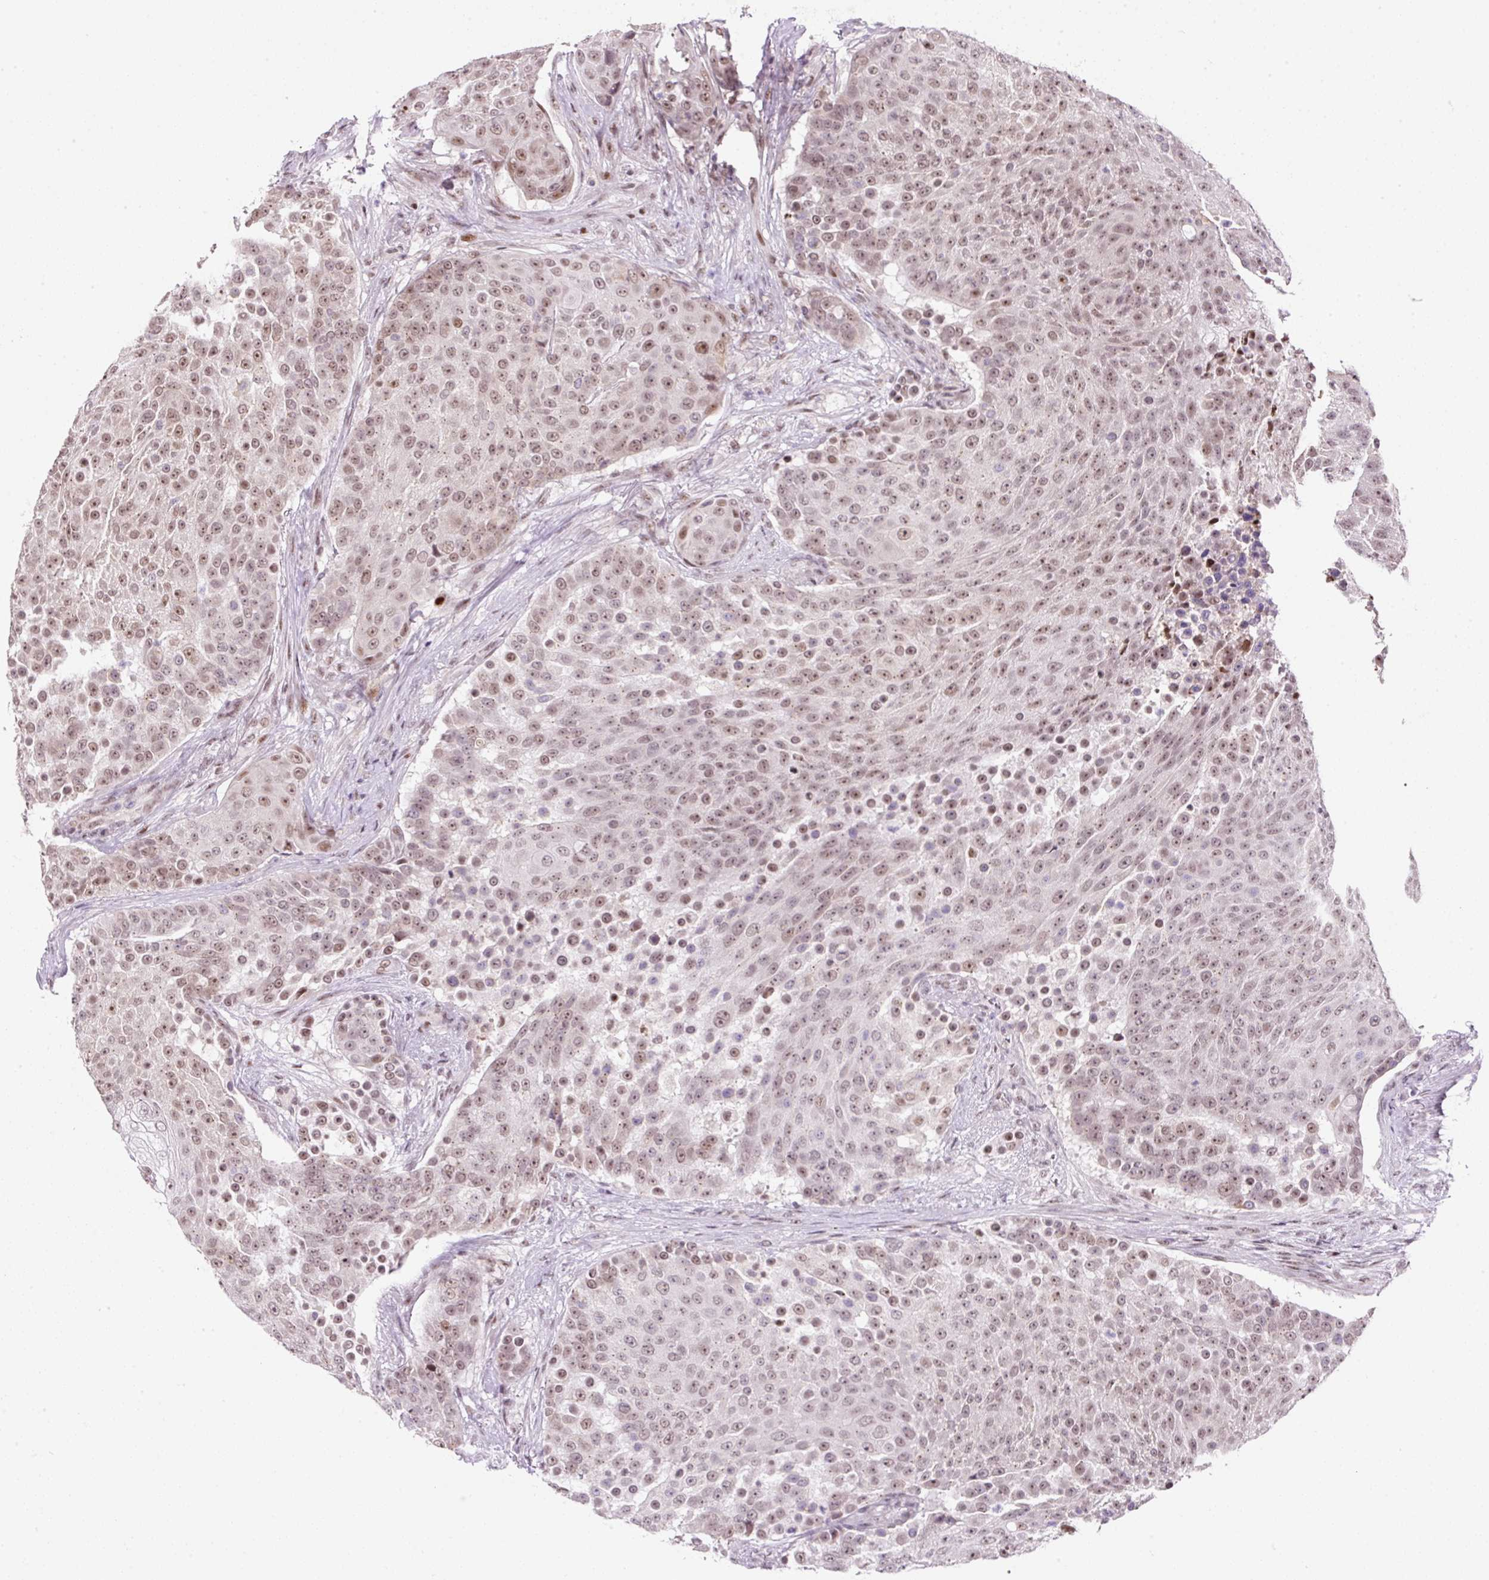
{"staining": {"intensity": "weak", "quantity": ">75%", "location": "nuclear"}, "tissue": "urothelial cancer", "cell_type": "Tumor cells", "image_type": "cancer", "snomed": [{"axis": "morphology", "description": "Urothelial carcinoma, High grade"}, {"axis": "topography", "description": "Urinary bladder"}], "caption": "DAB (3,3'-diaminobenzidine) immunohistochemical staining of urothelial carcinoma (high-grade) demonstrates weak nuclear protein staining in approximately >75% of tumor cells.", "gene": "TAF1A", "patient": {"sex": "female", "age": 63}}